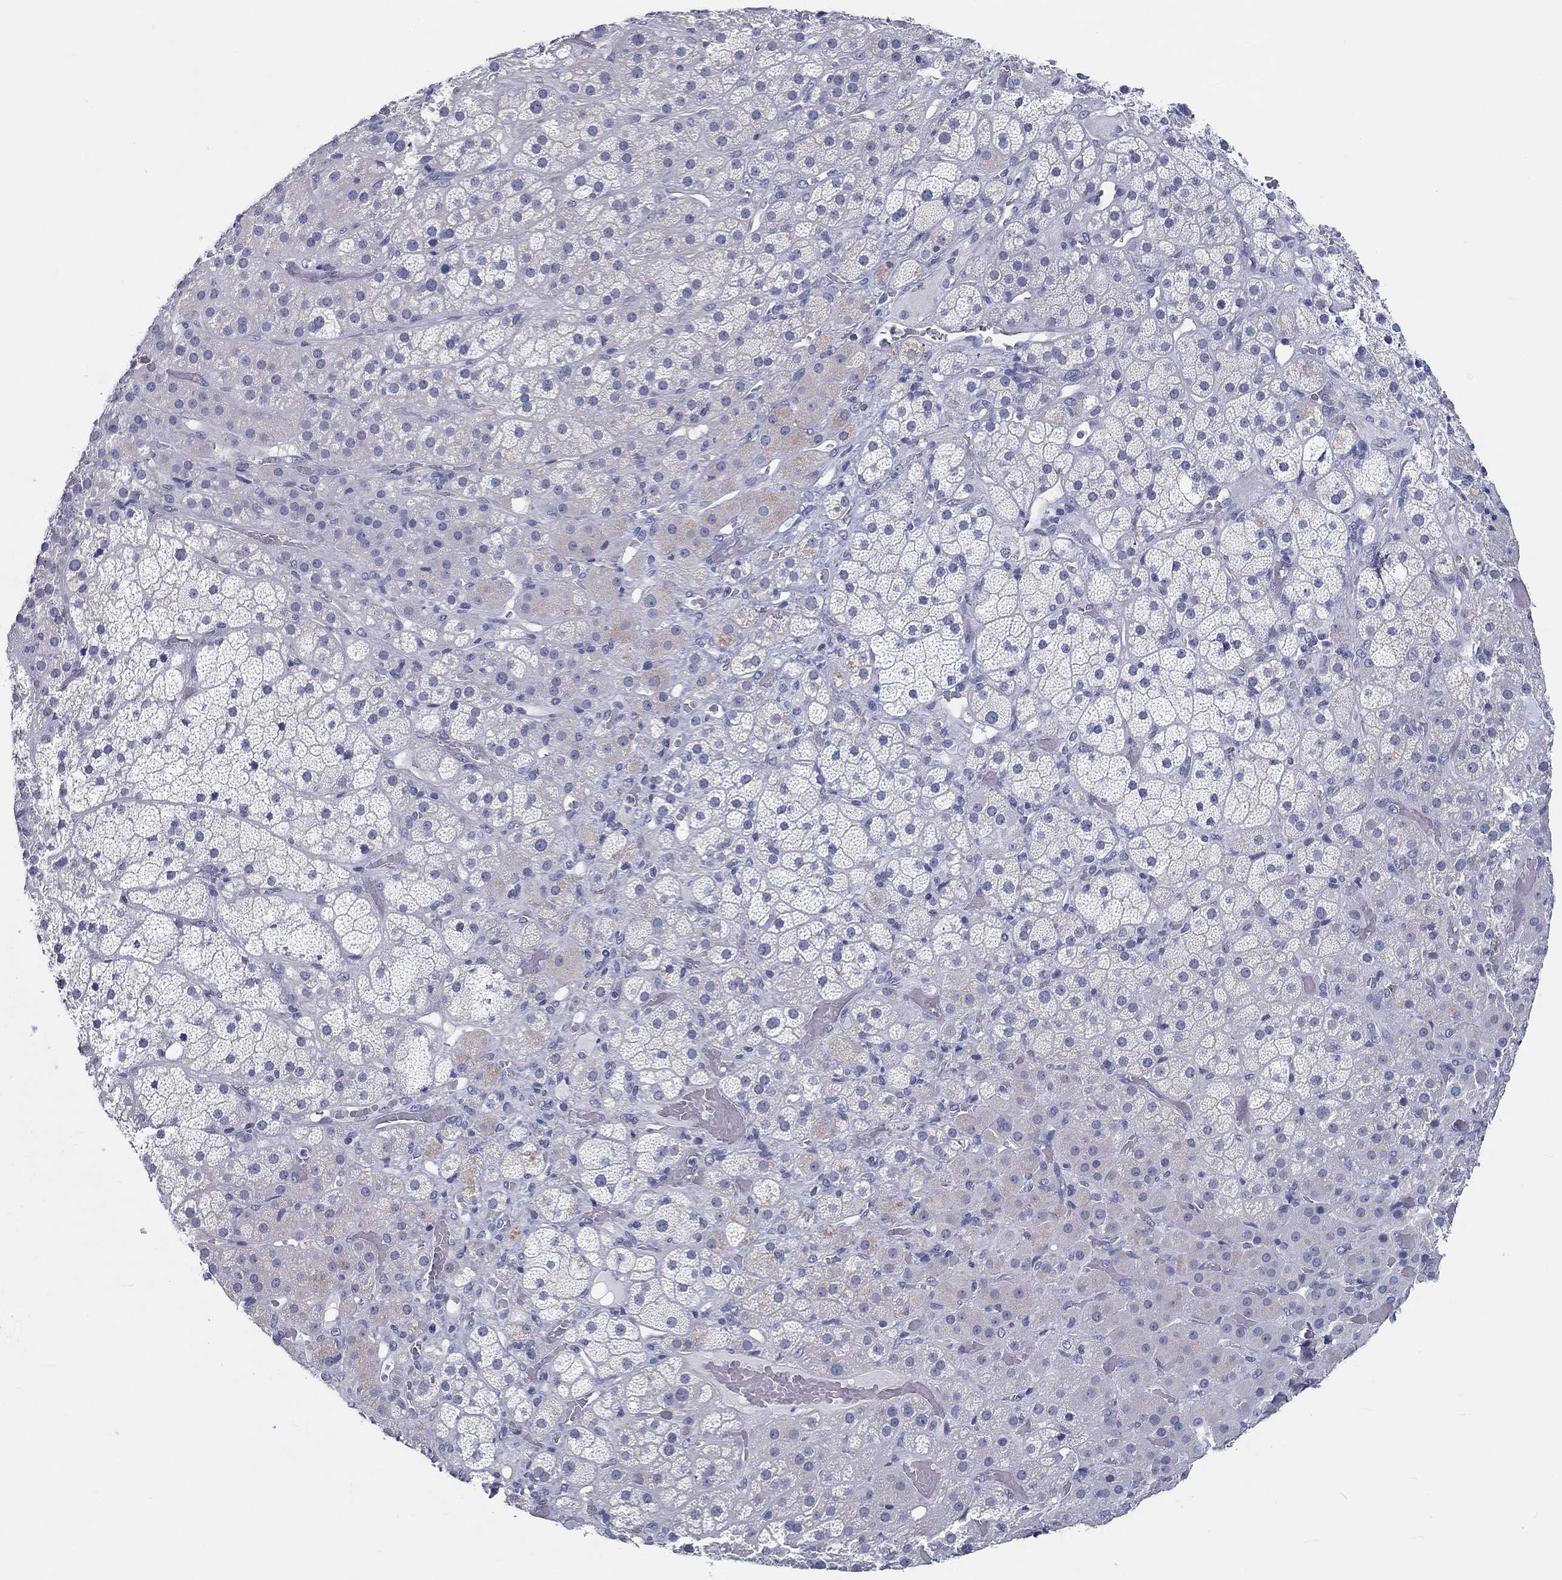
{"staining": {"intensity": "weak", "quantity": "<25%", "location": "cytoplasmic/membranous"}, "tissue": "adrenal gland", "cell_type": "Glandular cells", "image_type": "normal", "snomed": [{"axis": "morphology", "description": "Normal tissue, NOS"}, {"axis": "topography", "description": "Adrenal gland"}], "caption": "Immunohistochemistry image of unremarkable adrenal gland stained for a protein (brown), which displays no staining in glandular cells.", "gene": "CRYGD", "patient": {"sex": "male", "age": 57}}